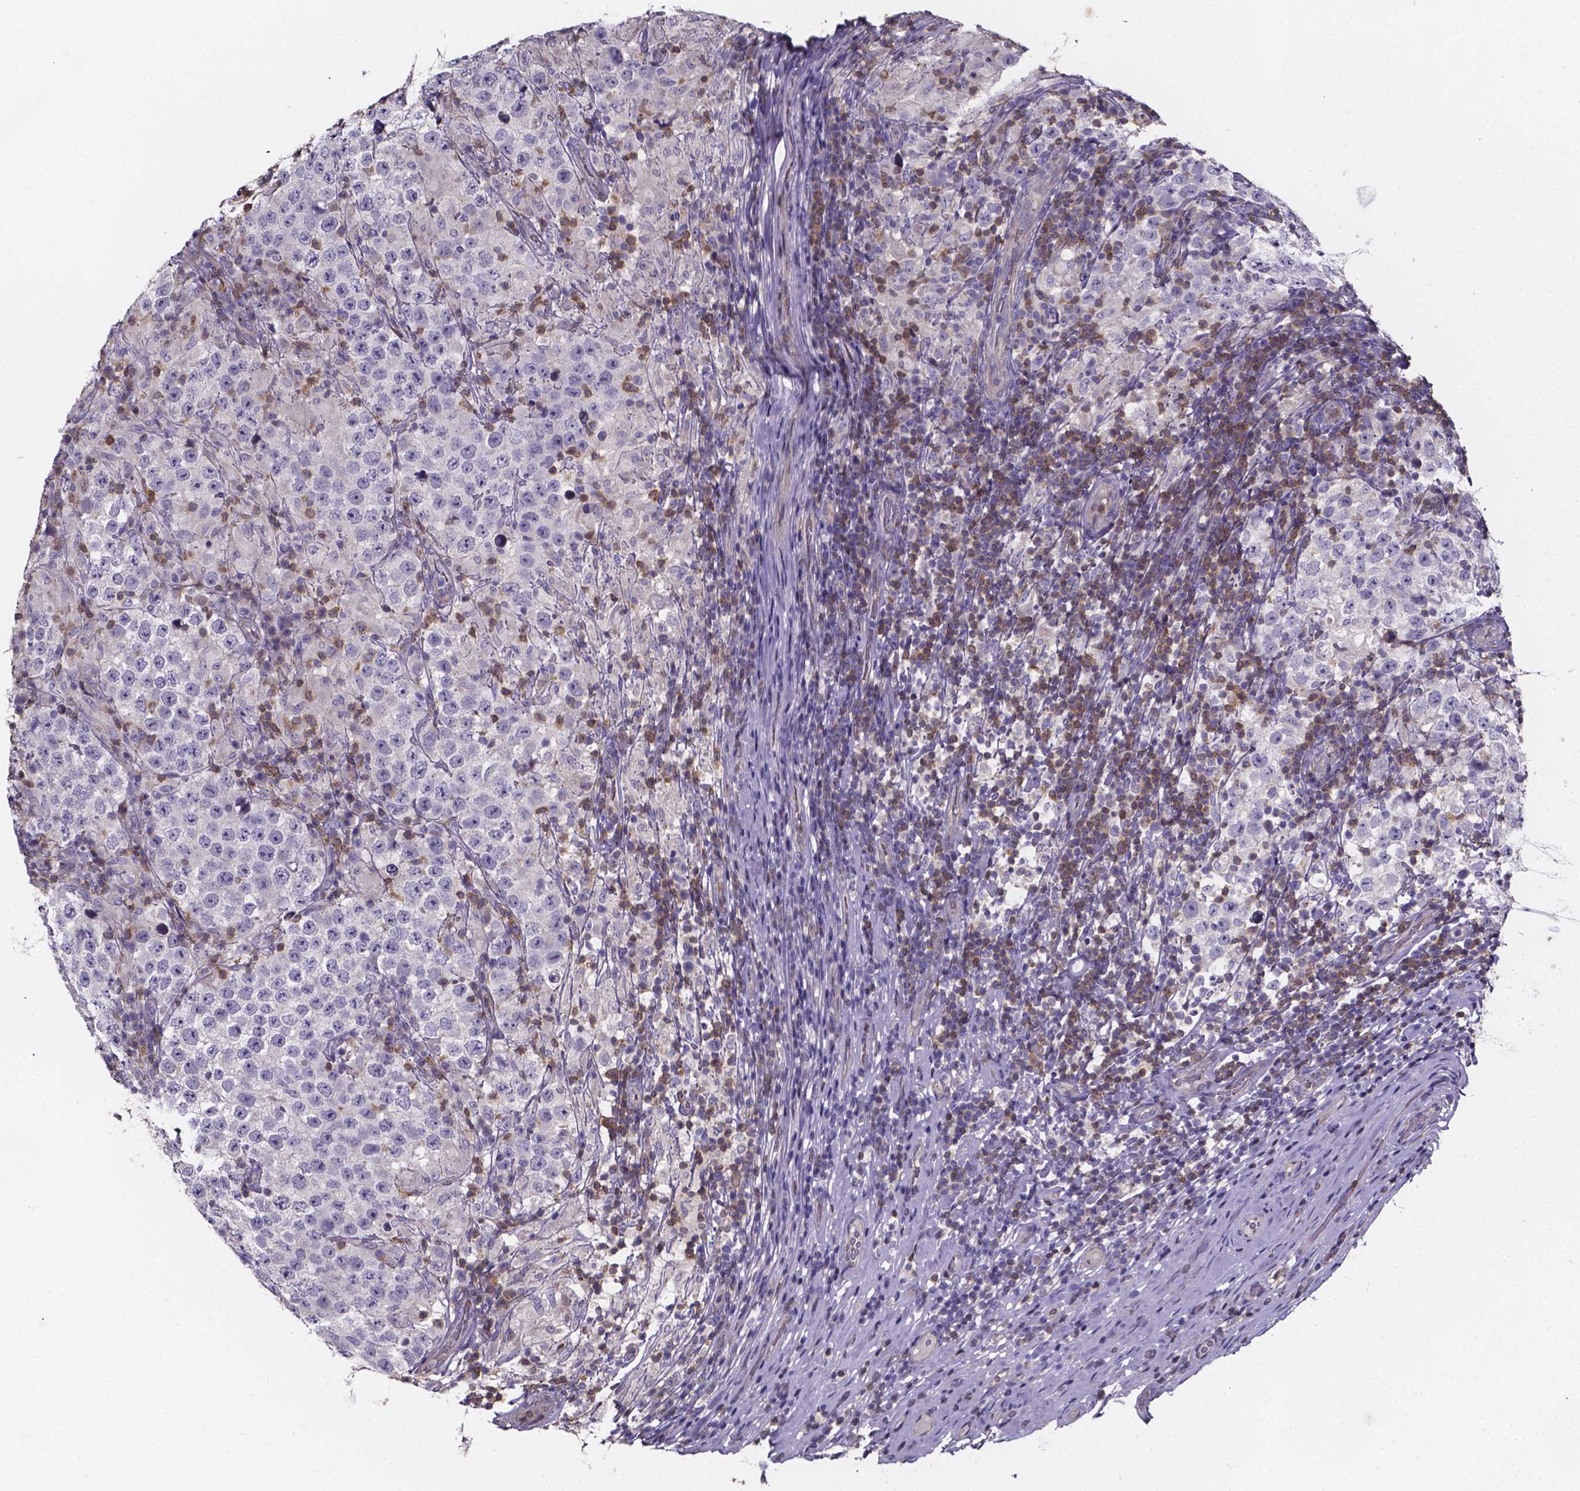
{"staining": {"intensity": "negative", "quantity": "none", "location": "none"}, "tissue": "testis cancer", "cell_type": "Tumor cells", "image_type": "cancer", "snomed": [{"axis": "morphology", "description": "Seminoma, NOS"}, {"axis": "morphology", "description": "Carcinoma, Embryonal, NOS"}, {"axis": "topography", "description": "Testis"}], "caption": "This is a photomicrograph of IHC staining of testis cancer, which shows no staining in tumor cells.", "gene": "THEMIS", "patient": {"sex": "male", "age": 41}}